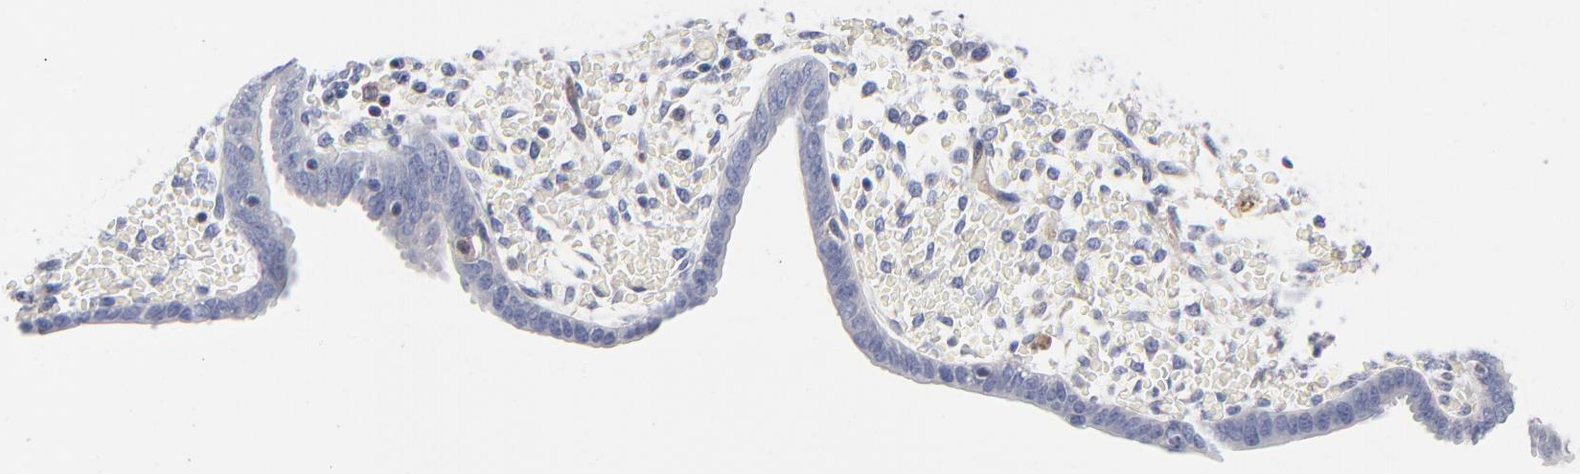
{"staining": {"intensity": "negative", "quantity": "none", "location": "none"}, "tissue": "endometrium", "cell_type": "Cells in endometrial stroma", "image_type": "normal", "snomed": [{"axis": "morphology", "description": "Normal tissue, NOS"}, {"axis": "topography", "description": "Endometrium"}], "caption": "The photomicrograph exhibits no significant positivity in cells in endometrial stroma of endometrium.", "gene": "ARRB1", "patient": {"sex": "female", "age": 42}}